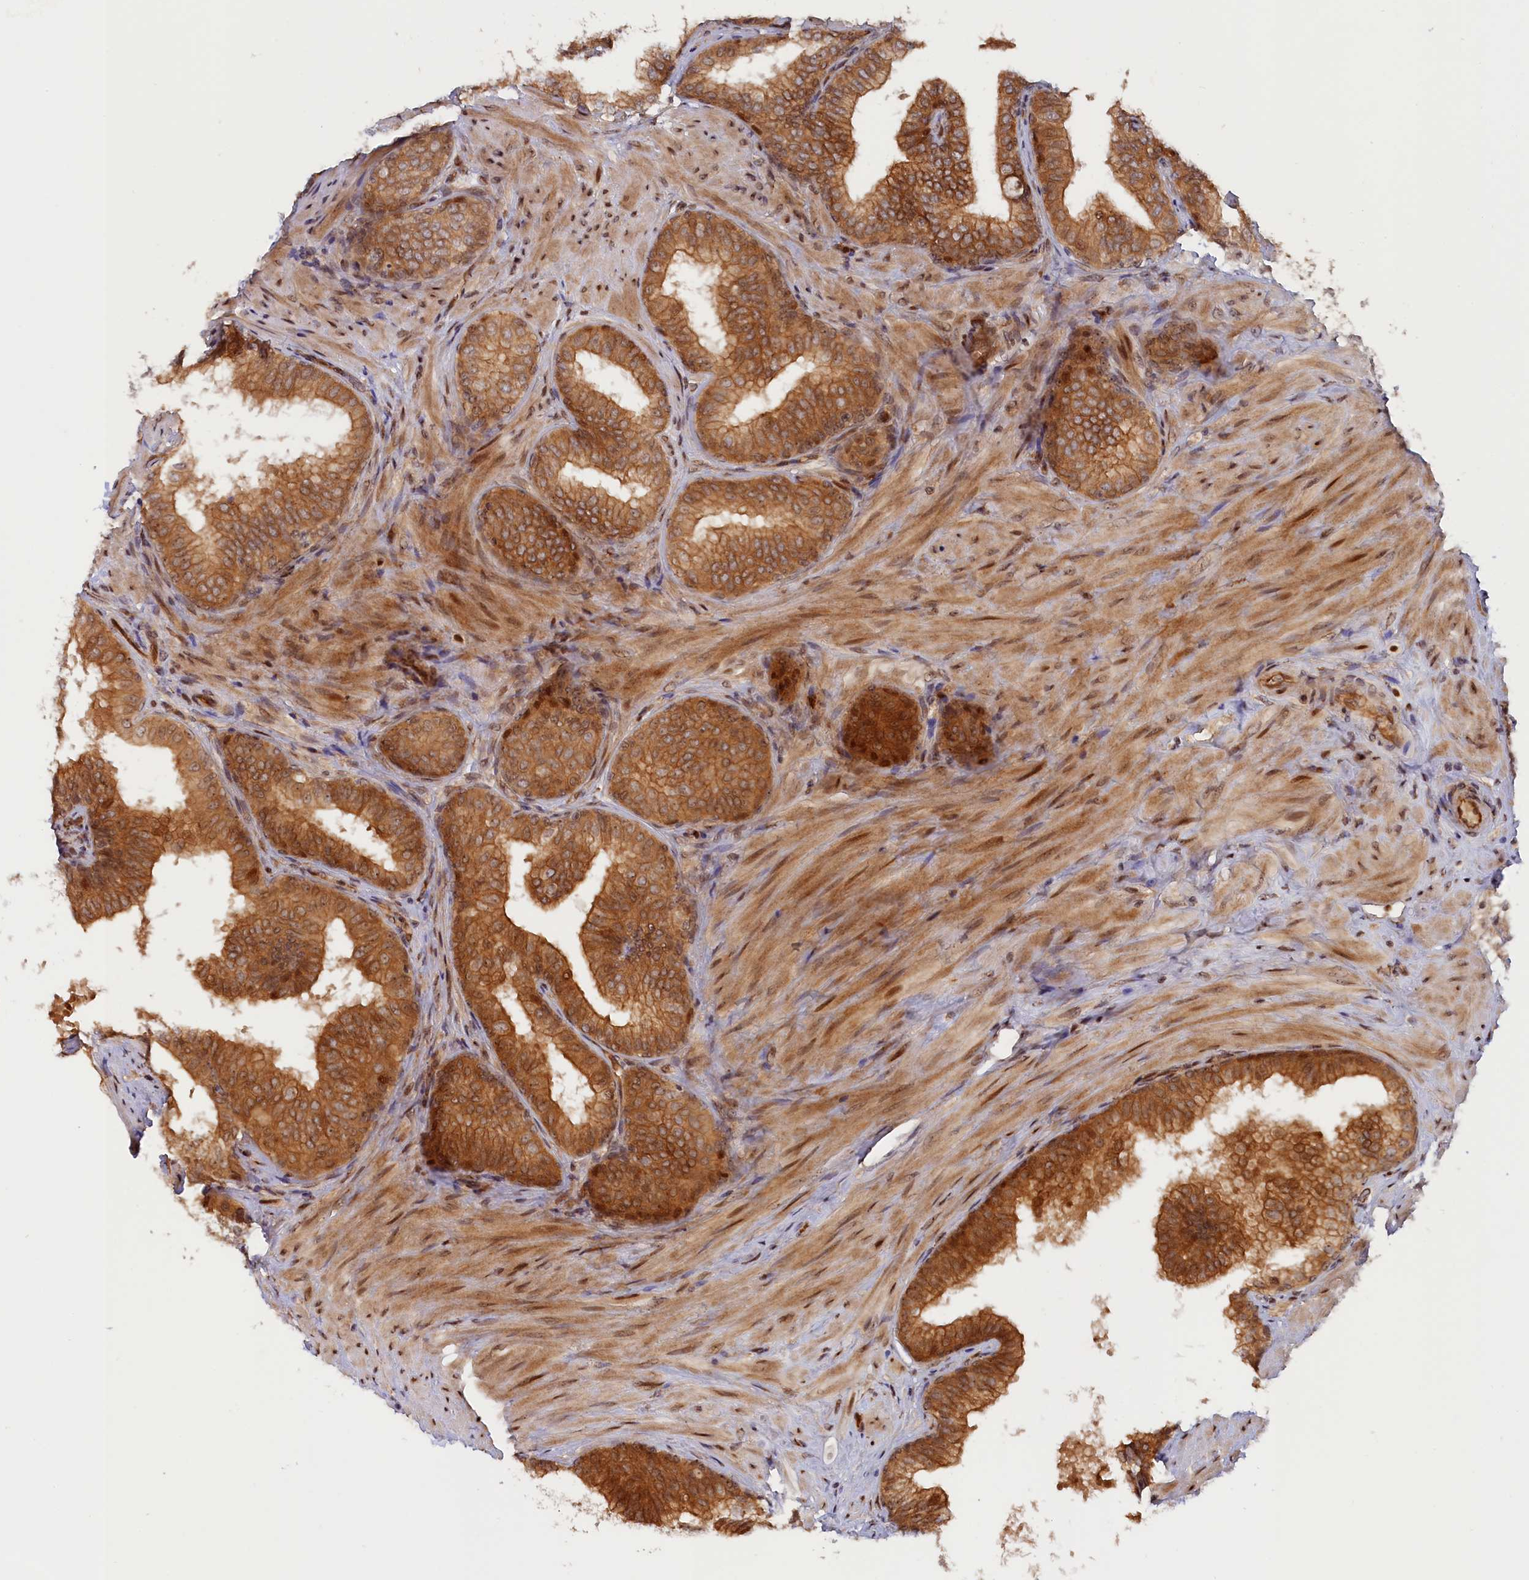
{"staining": {"intensity": "strong", "quantity": ">75%", "location": "cytoplasmic/membranous,nuclear"}, "tissue": "prostate", "cell_type": "Glandular cells", "image_type": "normal", "snomed": [{"axis": "morphology", "description": "Normal tissue, NOS"}, {"axis": "topography", "description": "Prostate"}], "caption": "Protein expression analysis of benign human prostate reveals strong cytoplasmic/membranous,nuclear positivity in about >75% of glandular cells. The staining was performed using DAB, with brown indicating positive protein expression. Nuclei are stained blue with hematoxylin.", "gene": "ANKRD24", "patient": {"sex": "male", "age": 60}}